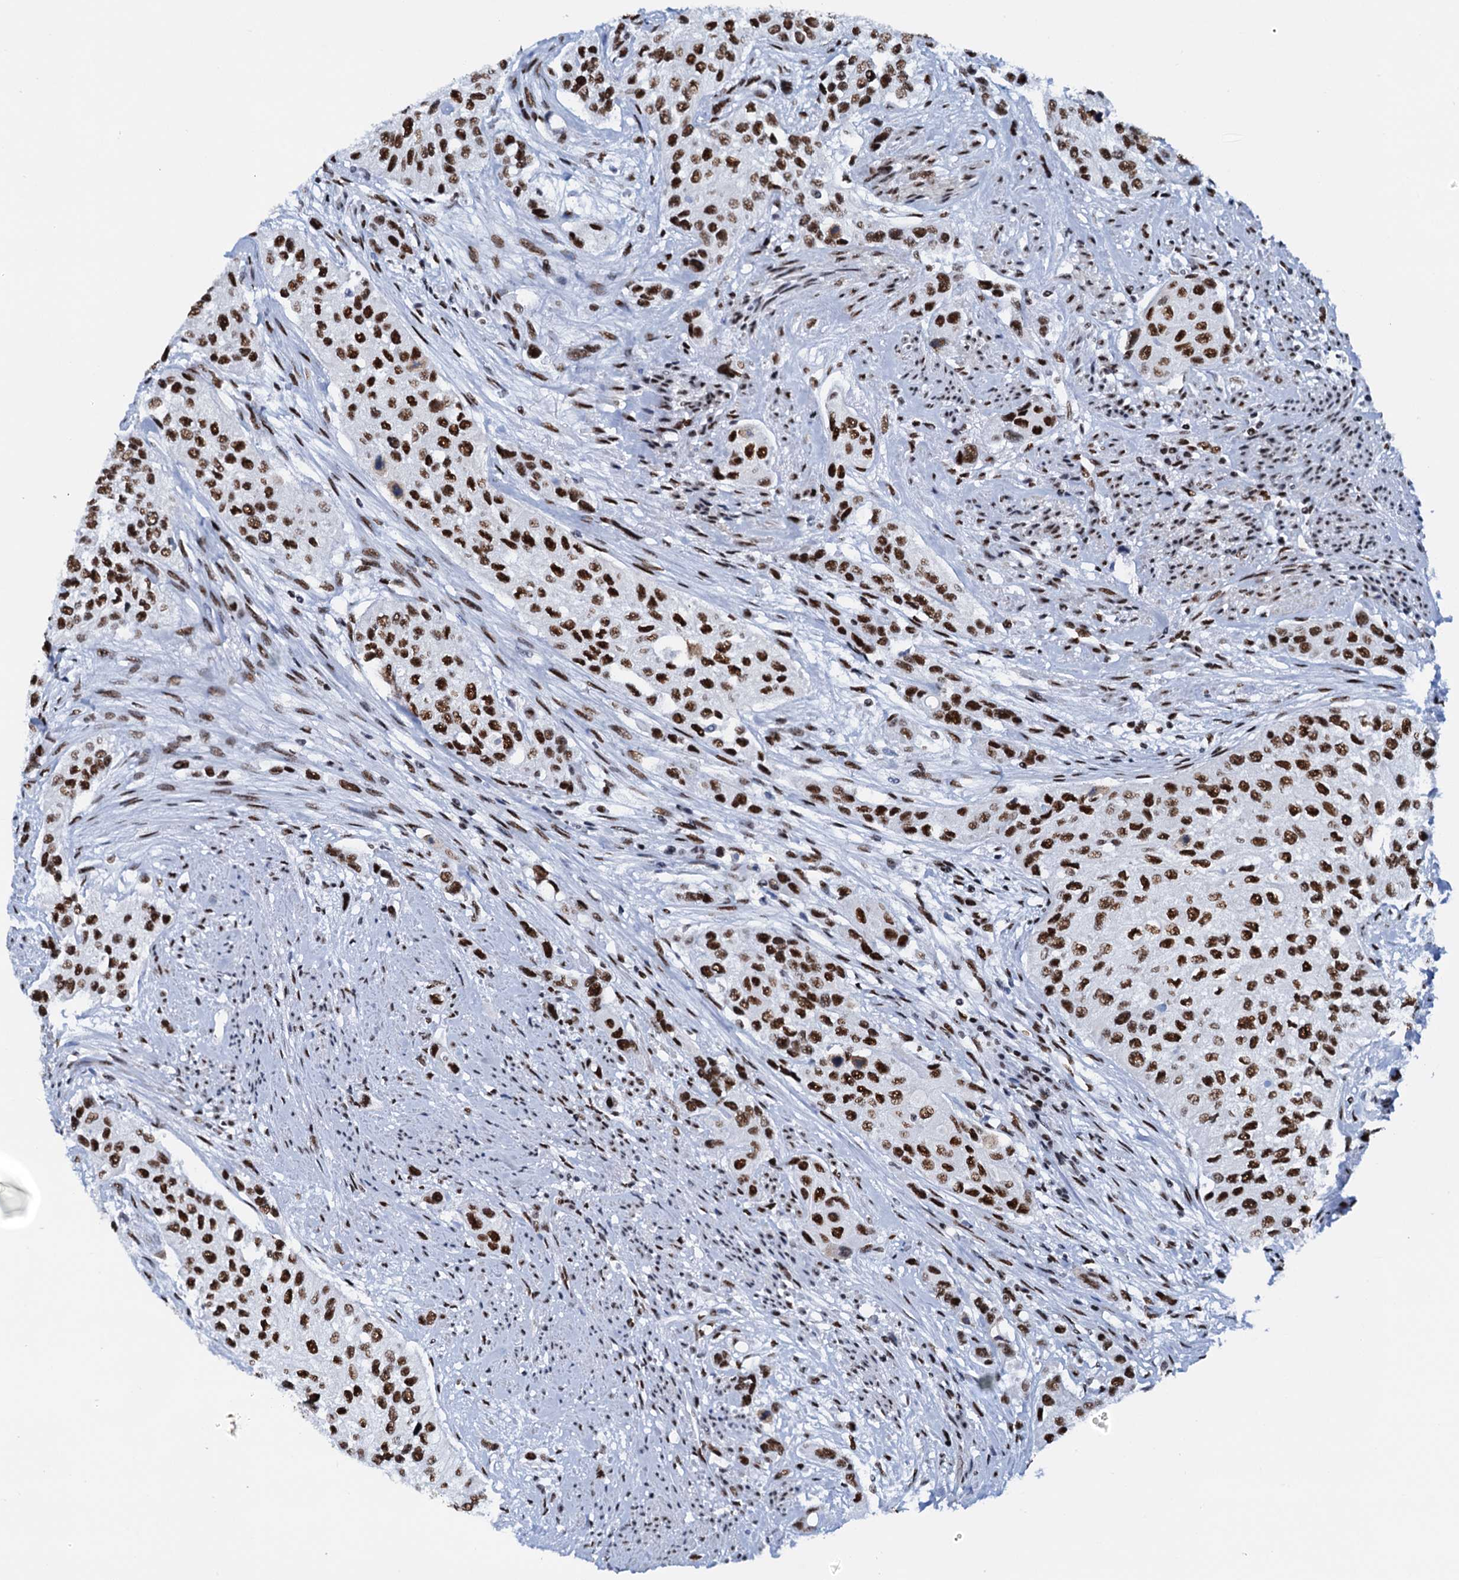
{"staining": {"intensity": "strong", "quantity": ">75%", "location": "nuclear"}, "tissue": "urothelial cancer", "cell_type": "Tumor cells", "image_type": "cancer", "snomed": [{"axis": "morphology", "description": "Normal tissue, NOS"}, {"axis": "morphology", "description": "Urothelial carcinoma, High grade"}, {"axis": "topography", "description": "Vascular tissue"}, {"axis": "topography", "description": "Urinary bladder"}], "caption": "Urothelial cancer was stained to show a protein in brown. There is high levels of strong nuclear positivity in about >75% of tumor cells.", "gene": "SLTM", "patient": {"sex": "female", "age": 56}}